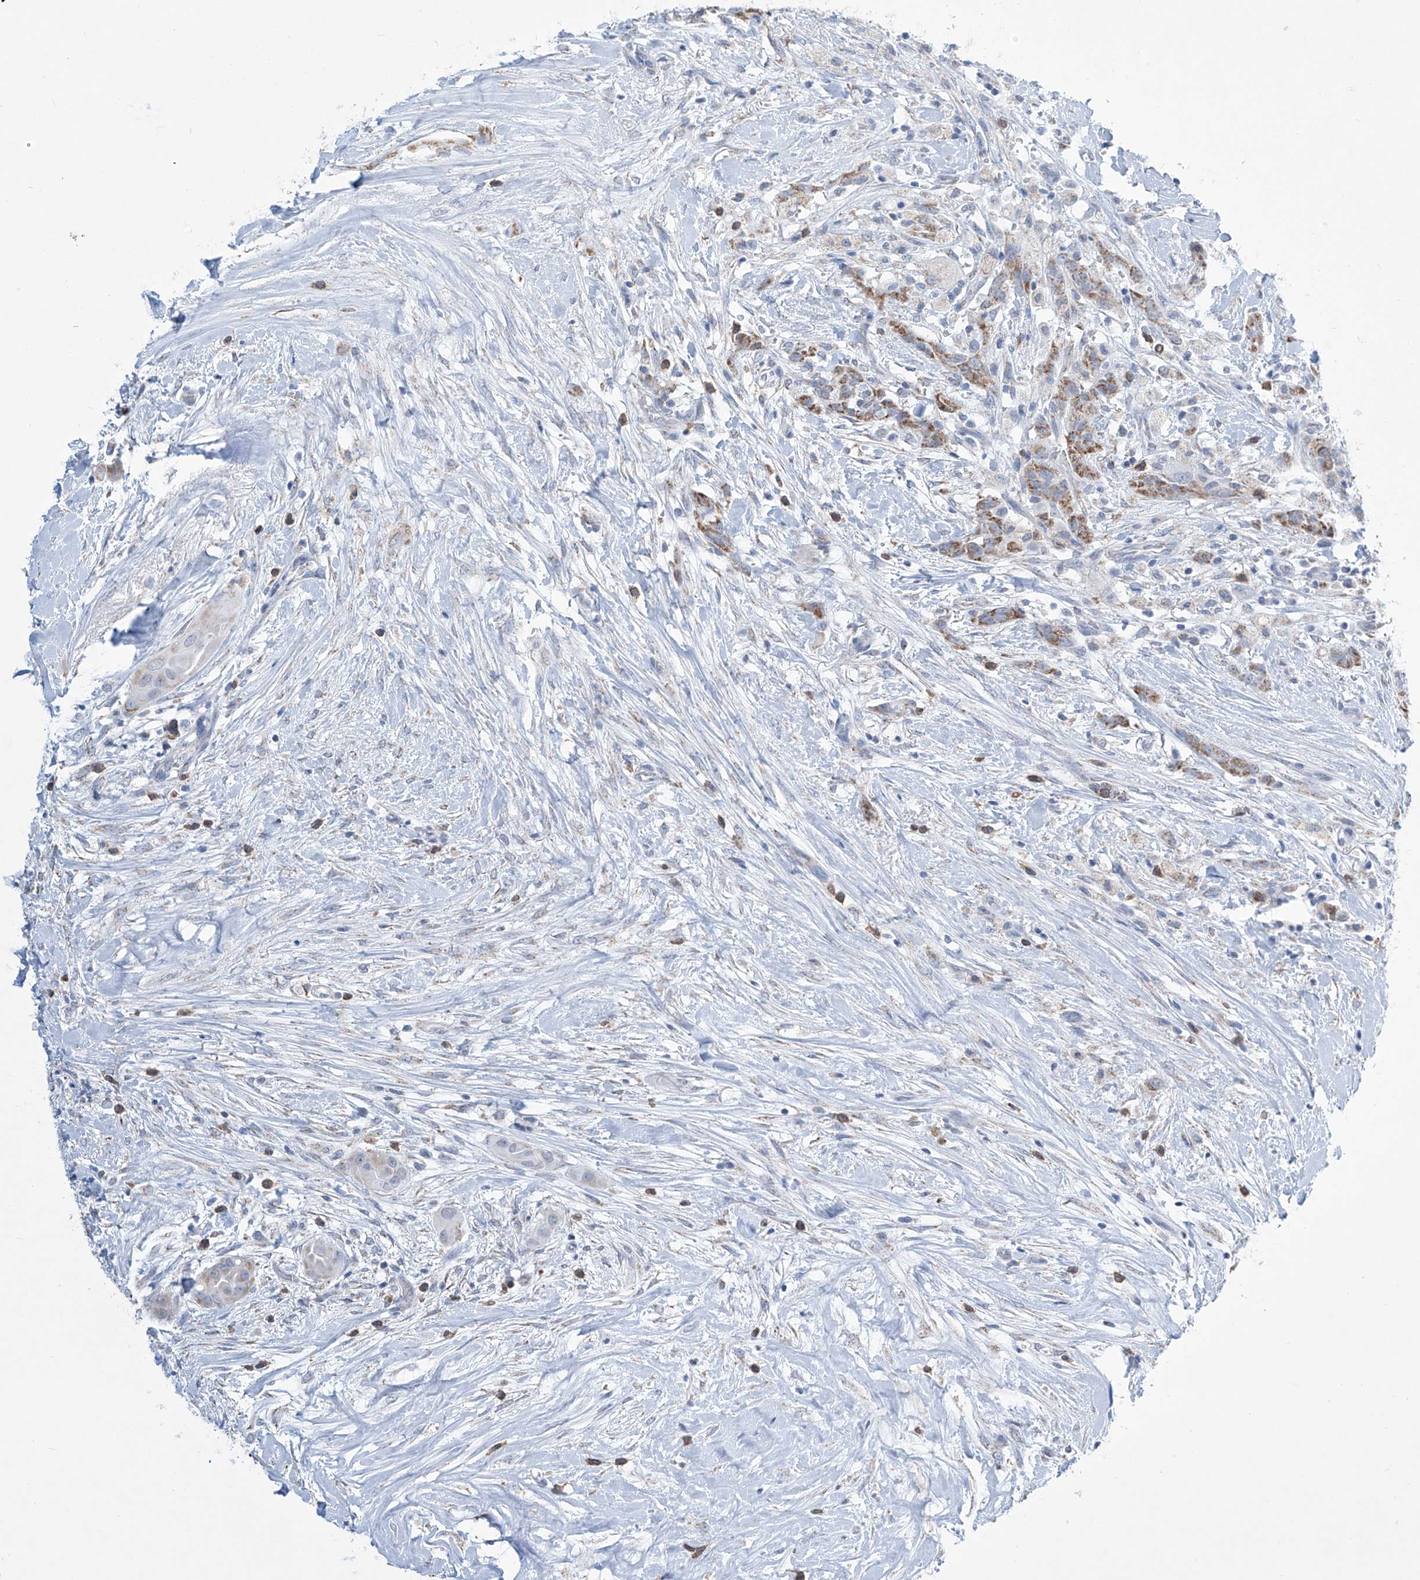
{"staining": {"intensity": "moderate", "quantity": "25%-75%", "location": "cytoplasmic/membranous"}, "tissue": "thyroid cancer", "cell_type": "Tumor cells", "image_type": "cancer", "snomed": [{"axis": "morphology", "description": "Papillary adenocarcinoma, NOS"}, {"axis": "topography", "description": "Thyroid gland"}], "caption": "Immunohistochemistry (DAB) staining of human thyroid cancer displays moderate cytoplasmic/membranous protein positivity in about 25%-75% of tumor cells. Using DAB (brown) and hematoxylin (blue) stains, captured at high magnification using brightfield microscopy.", "gene": "ALDH6A1", "patient": {"sex": "female", "age": 59}}